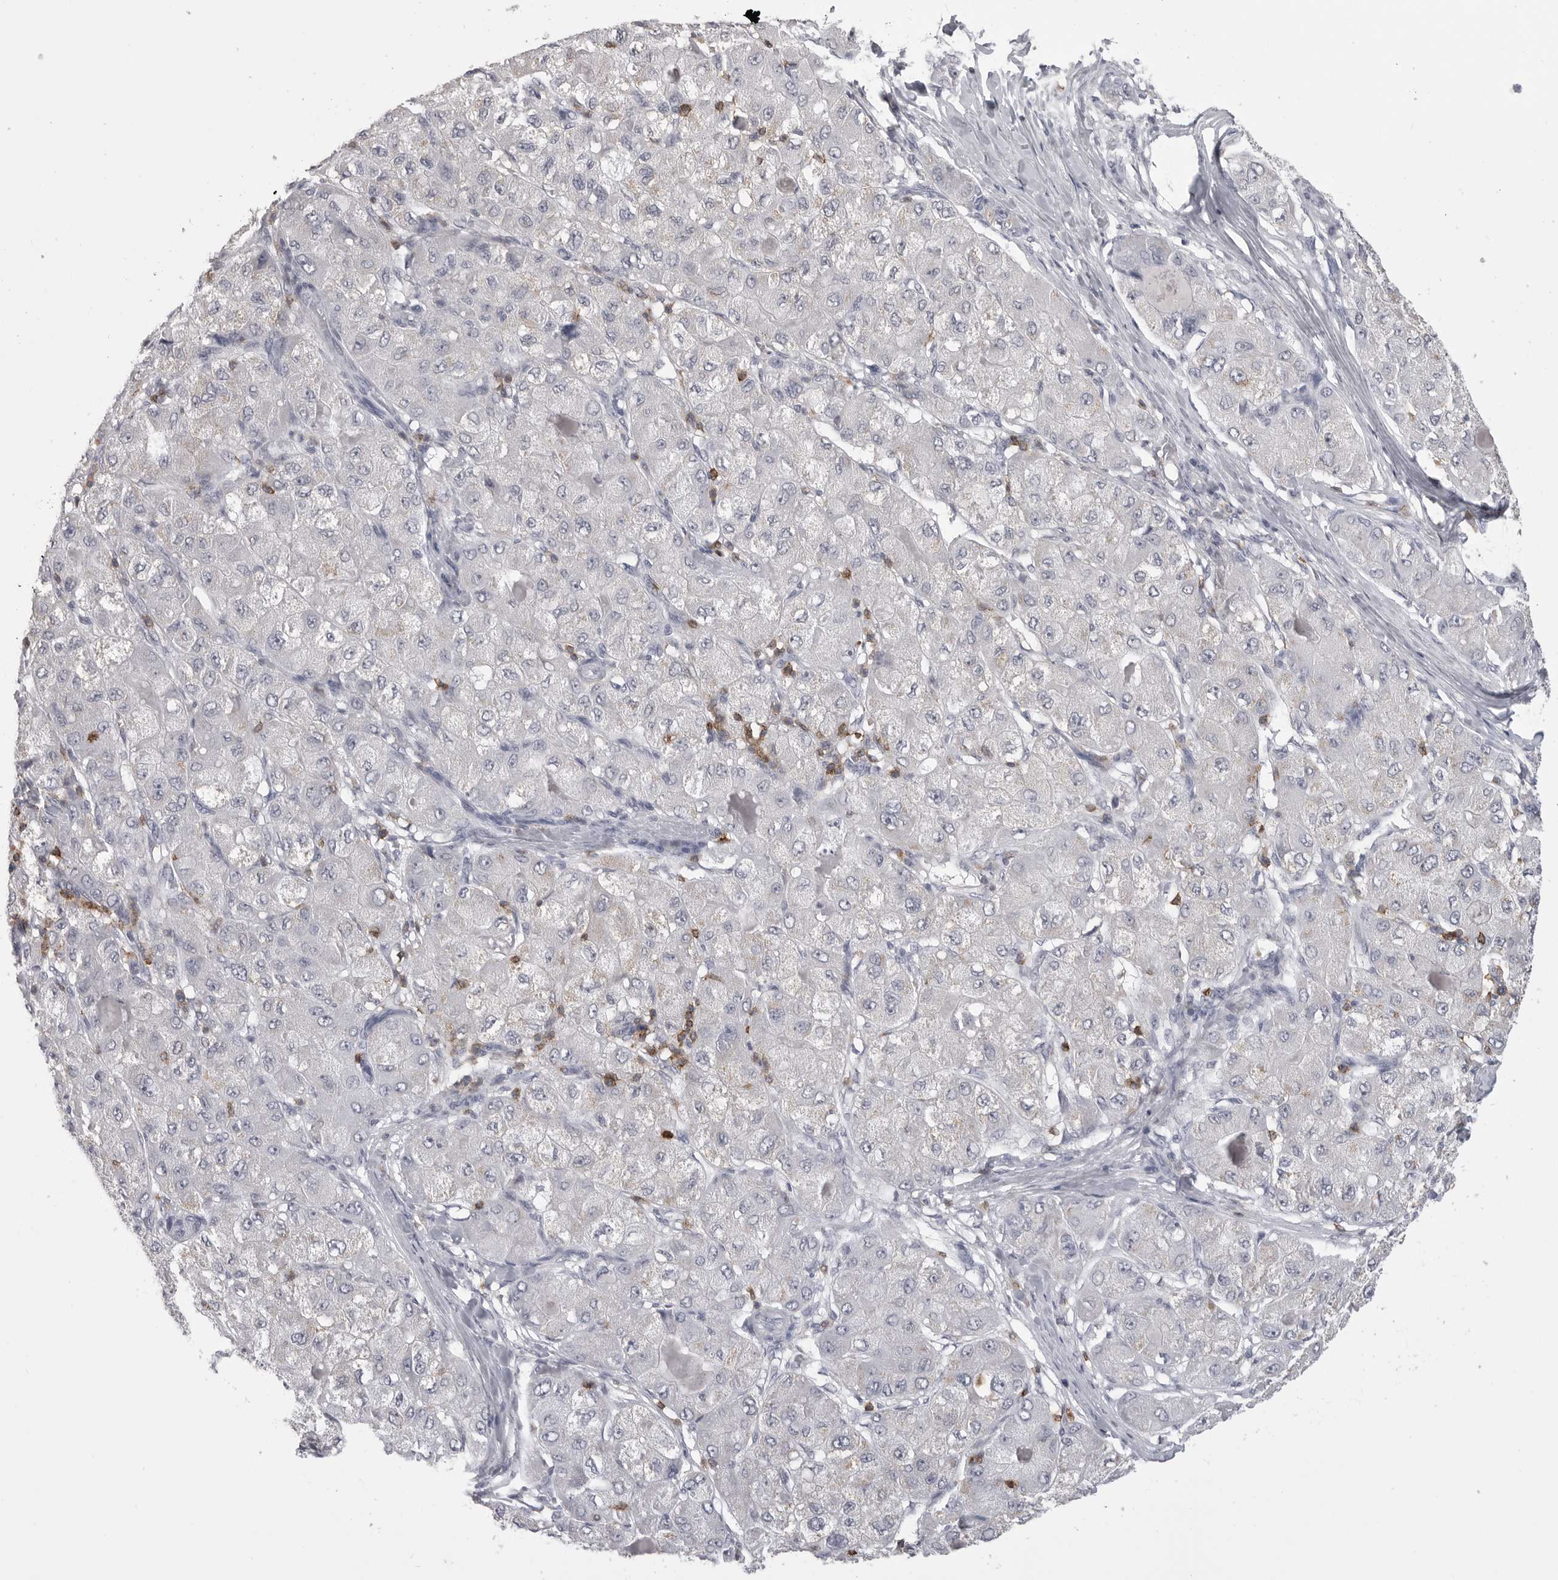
{"staining": {"intensity": "negative", "quantity": "none", "location": "none"}, "tissue": "liver cancer", "cell_type": "Tumor cells", "image_type": "cancer", "snomed": [{"axis": "morphology", "description": "Carcinoma, Hepatocellular, NOS"}, {"axis": "topography", "description": "Liver"}], "caption": "Tumor cells show no significant protein positivity in hepatocellular carcinoma (liver).", "gene": "ITGAL", "patient": {"sex": "male", "age": 80}}